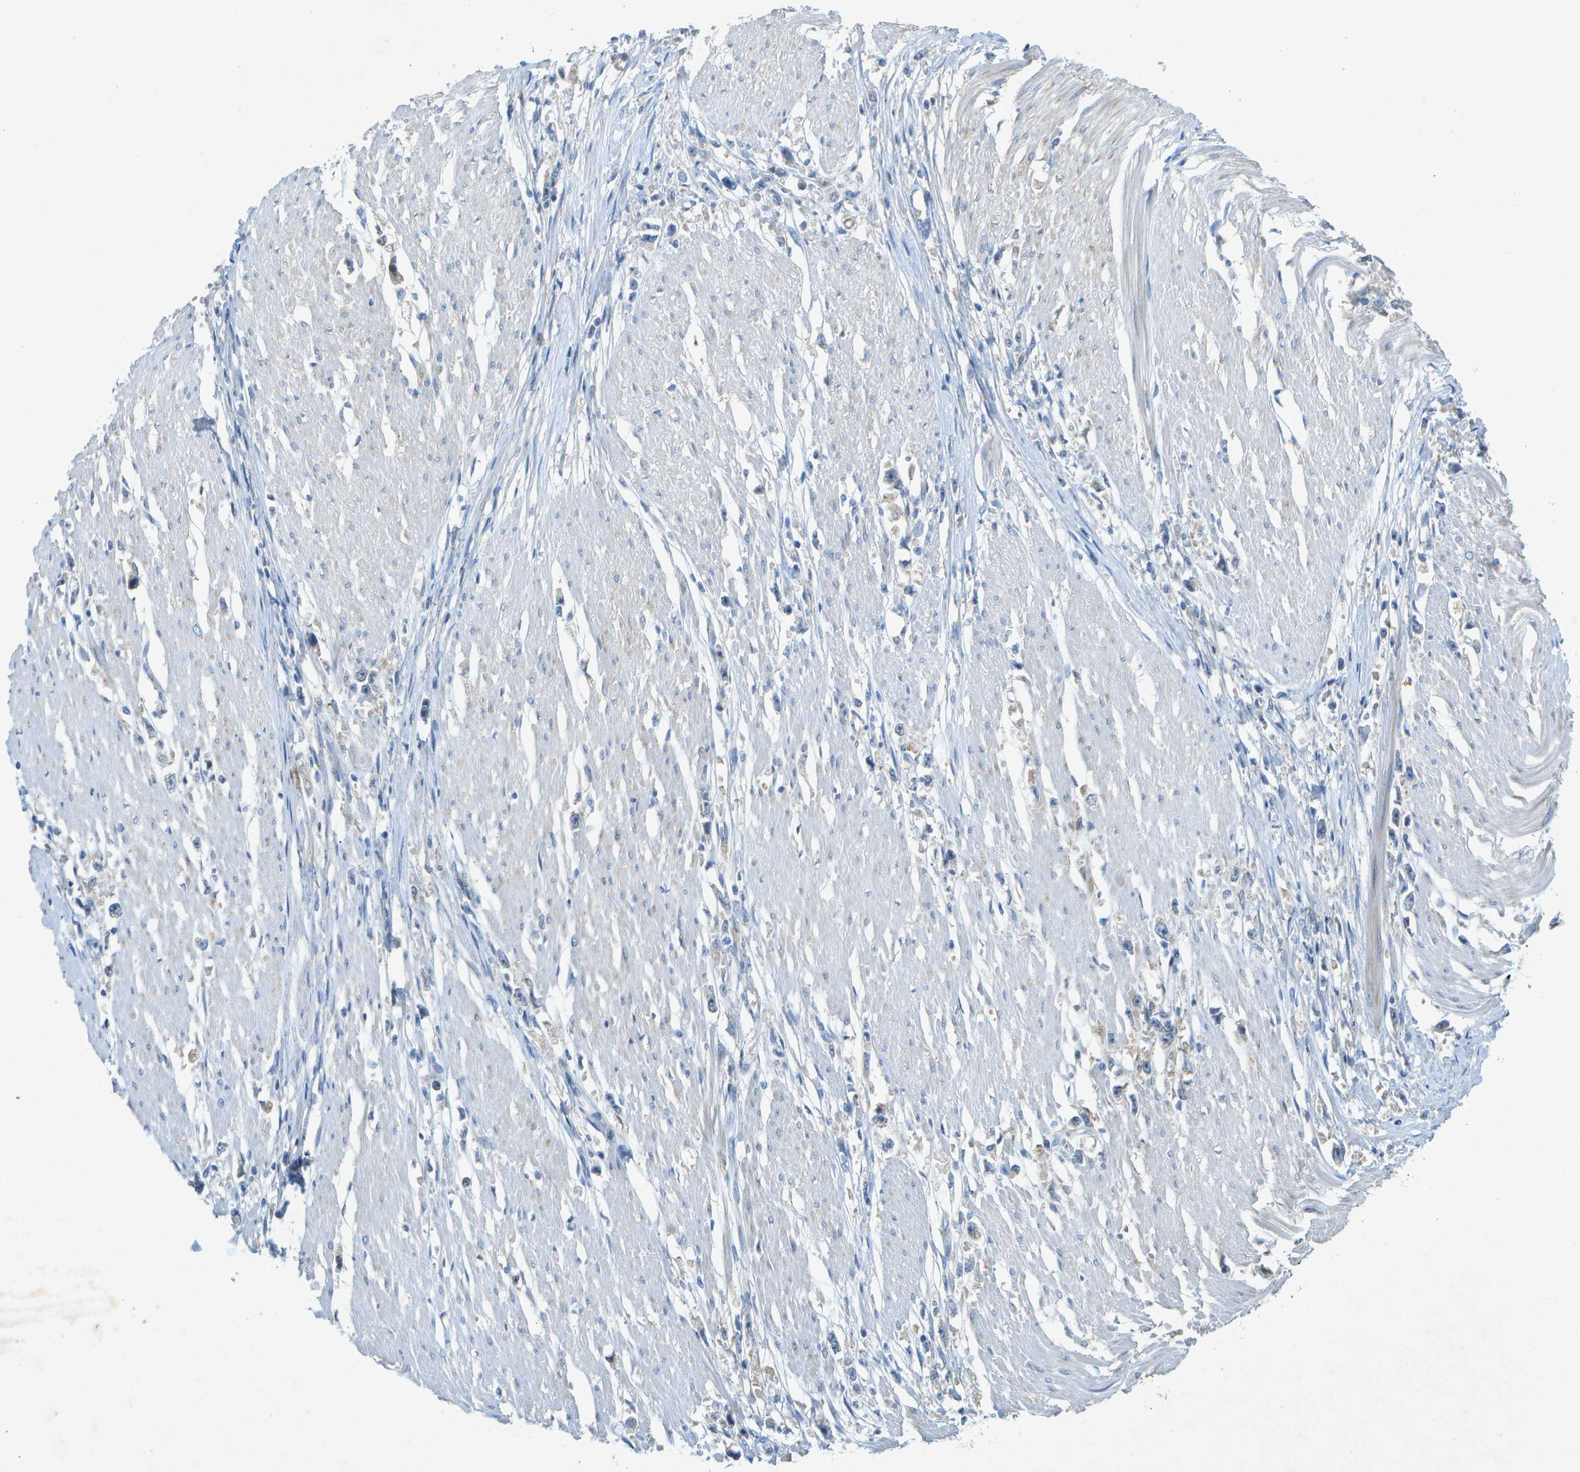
{"staining": {"intensity": "weak", "quantity": "<25%", "location": "cytoplasmic/membranous"}, "tissue": "stomach cancer", "cell_type": "Tumor cells", "image_type": "cancer", "snomed": [{"axis": "morphology", "description": "Adenocarcinoma, NOS"}, {"axis": "topography", "description": "Stomach"}], "caption": "Immunohistochemical staining of human adenocarcinoma (stomach) demonstrates no significant staining in tumor cells.", "gene": "WNK2", "patient": {"sex": "female", "age": 59}}